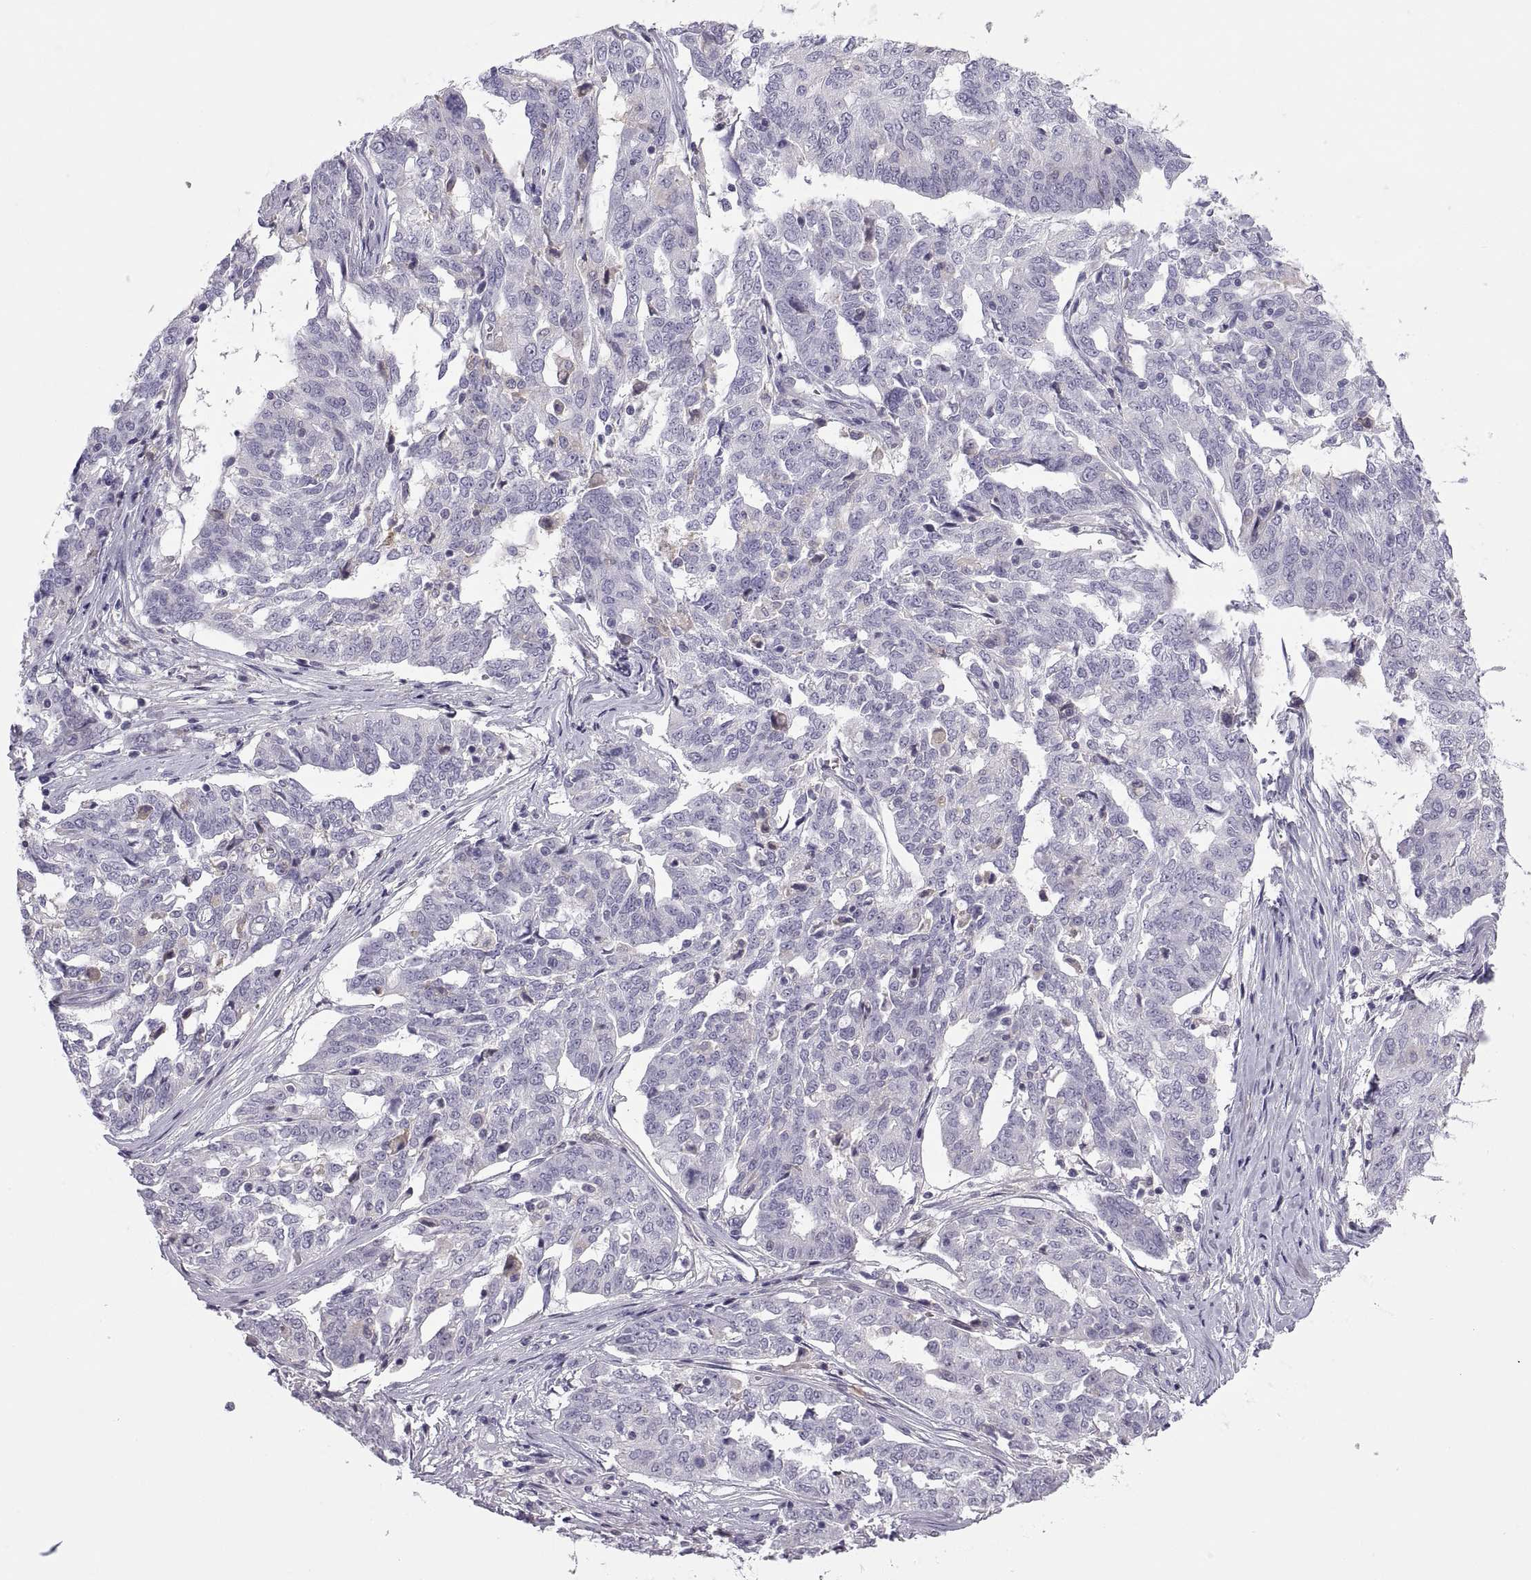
{"staining": {"intensity": "negative", "quantity": "none", "location": "none"}, "tissue": "ovarian cancer", "cell_type": "Tumor cells", "image_type": "cancer", "snomed": [{"axis": "morphology", "description": "Cystadenocarcinoma, serous, NOS"}, {"axis": "topography", "description": "Ovary"}], "caption": "Tumor cells show no significant protein staining in ovarian cancer (serous cystadenocarcinoma).", "gene": "RGS19", "patient": {"sex": "female", "age": 67}}